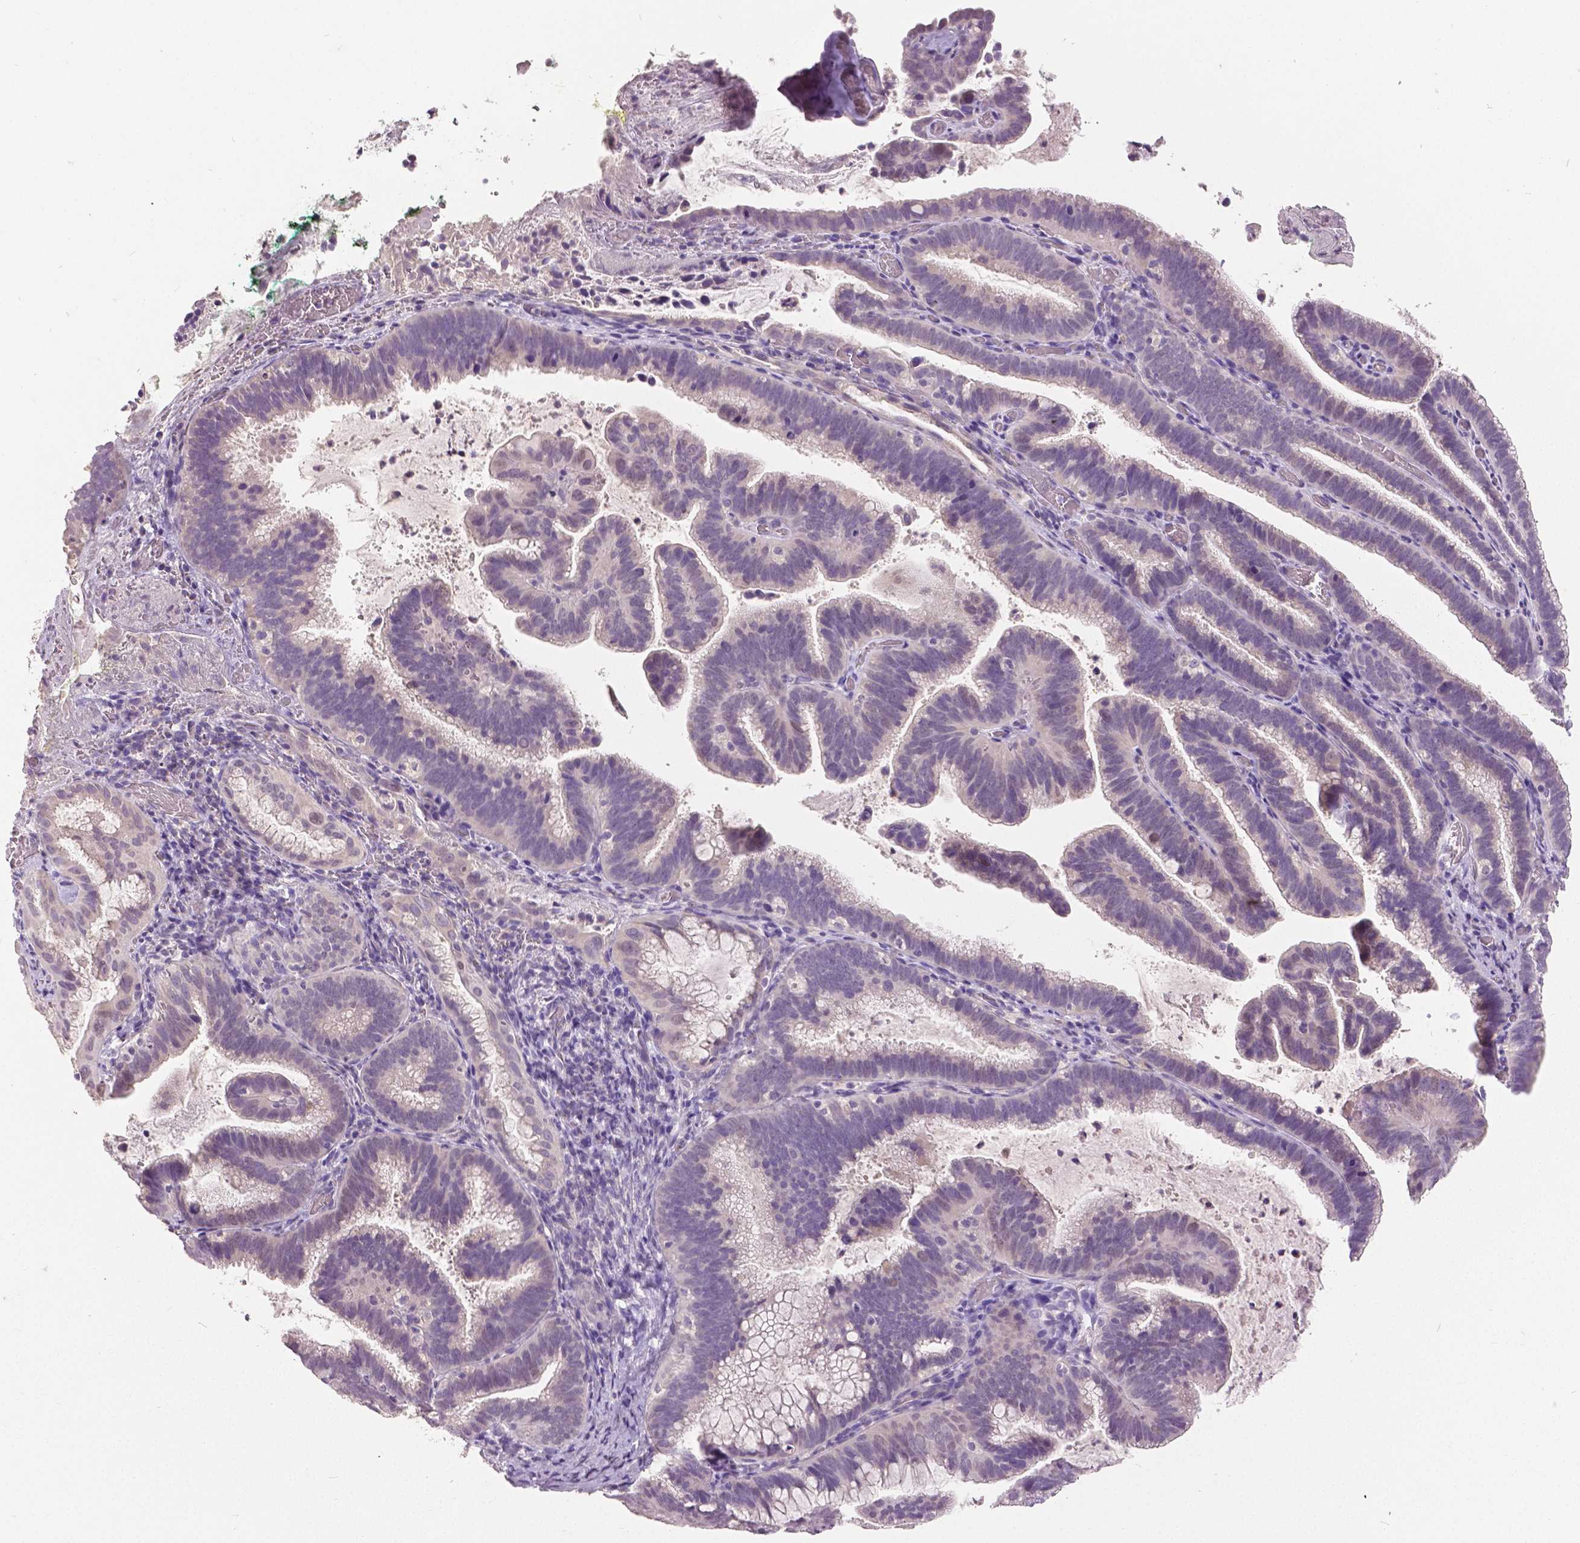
{"staining": {"intensity": "negative", "quantity": "none", "location": "none"}, "tissue": "cervical cancer", "cell_type": "Tumor cells", "image_type": "cancer", "snomed": [{"axis": "morphology", "description": "Adenocarcinoma, NOS"}, {"axis": "topography", "description": "Cervix"}], "caption": "Immunohistochemistry (IHC) histopathology image of adenocarcinoma (cervical) stained for a protein (brown), which demonstrates no positivity in tumor cells. (DAB (3,3'-diaminobenzidine) immunohistochemistry visualized using brightfield microscopy, high magnification).", "gene": "FOXA1", "patient": {"sex": "female", "age": 61}}